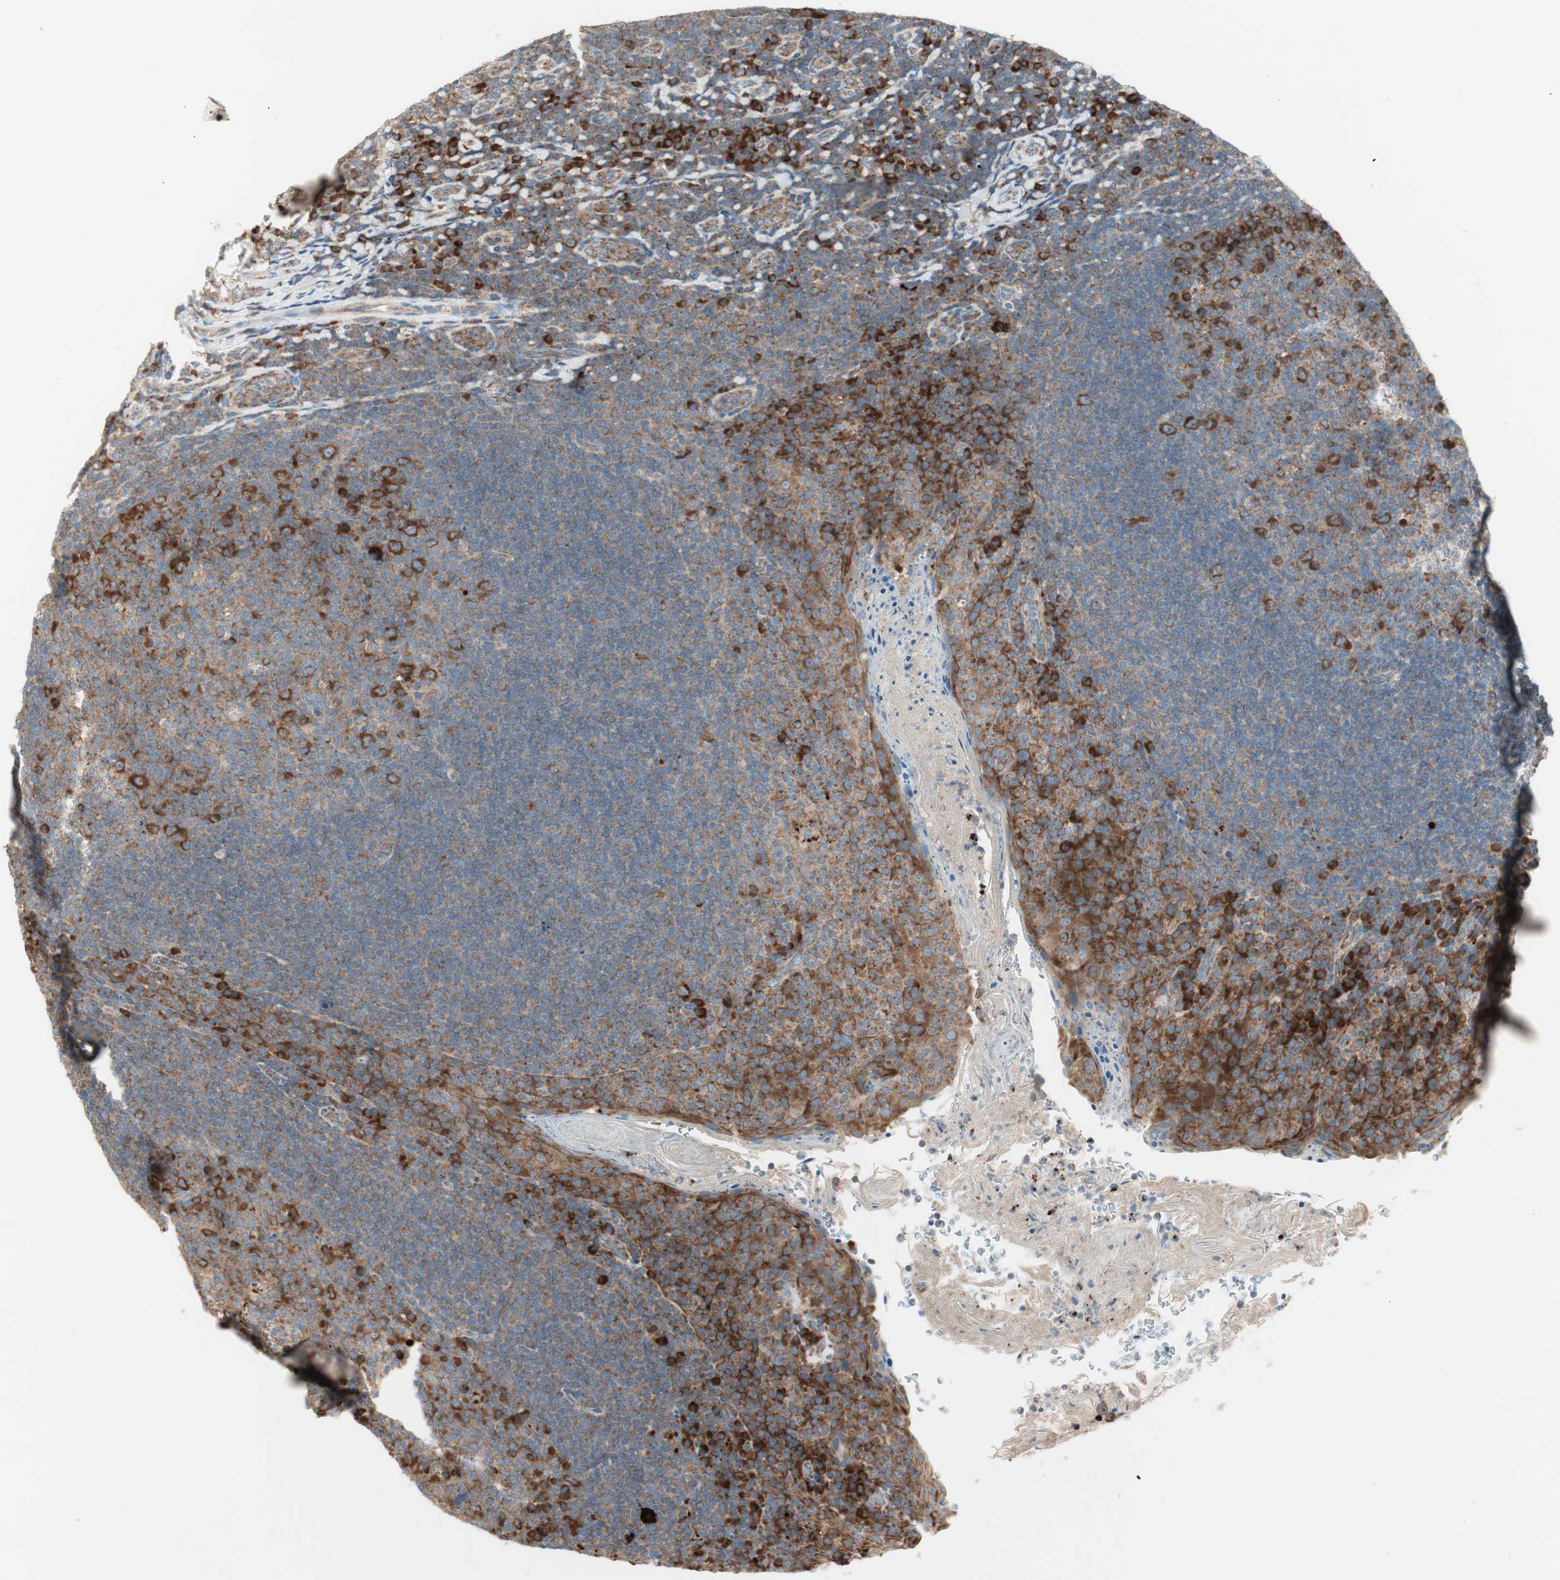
{"staining": {"intensity": "strong", "quantity": "25%-75%", "location": "cytoplasmic/membranous"}, "tissue": "tonsil", "cell_type": "Germinal center cells", "image_type": "normal", "snomed": [{"axis": "morphology", "description": "Normal tissue, NOS"}, {"axis": "topography", "description": "Tonsil"}], "caption": "An immunohistochemistry micrograph of benign tissue is shown. Protein staining in brown labels strong cytoplasmic/membranous positivity in tonsil within germinal center cells. Immunohistochemistry stains the protein of interest in brown and the nuclei are stained blue.", "gene": "RPL23", "patient": {"sex": "male", "age": 17}}